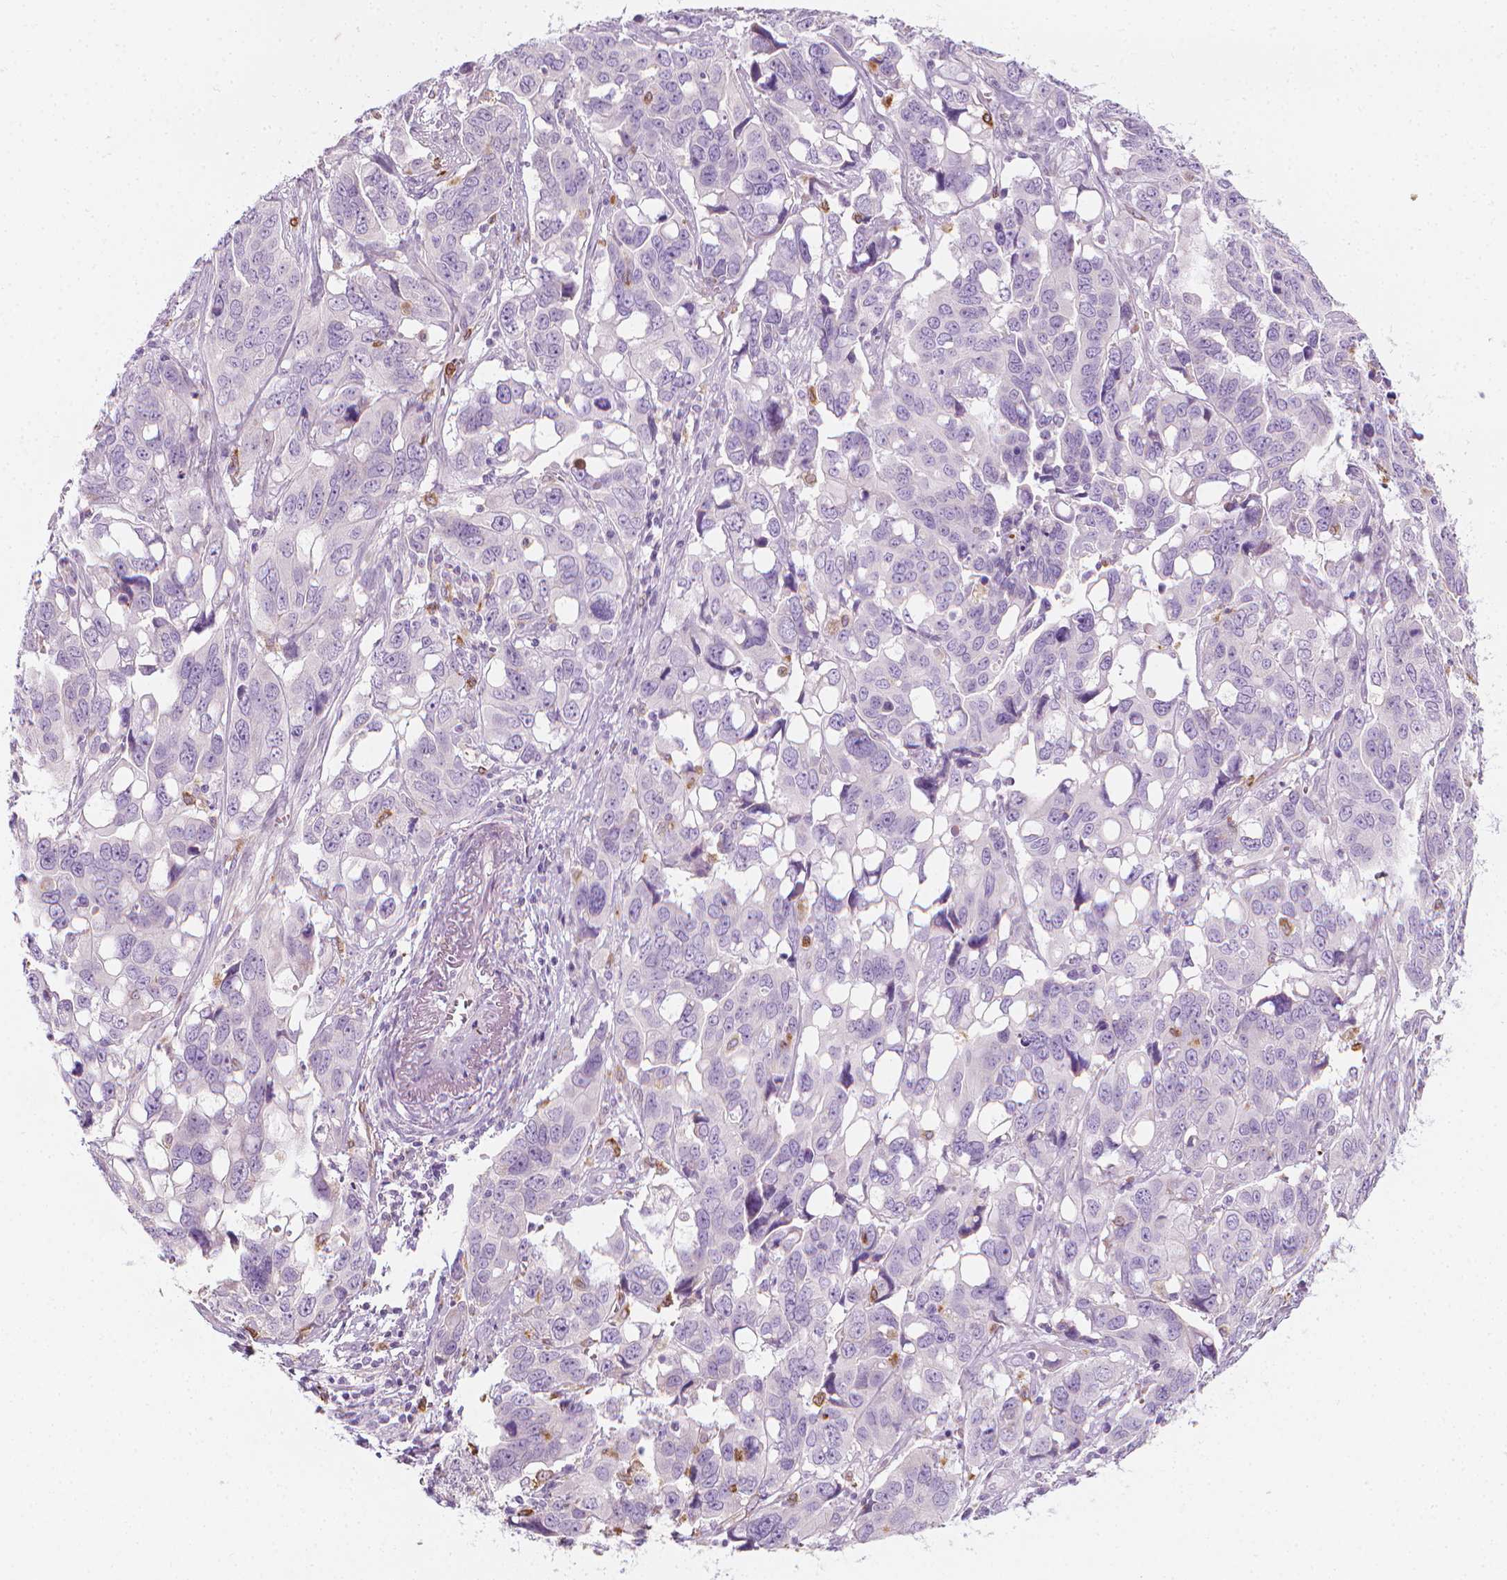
{"staining": {"intensity": "negative", "quantity": "none", "location": "none"}, "tissue": "ovarian cancer", "cell_type": "Tumor cells", "image_type": "cancer", "snomed": [{"axis": "morphology", "description": "Carcinoma, endometroid"}, {"axis": "topography", "description": "Ovary"}], "caption": "This is an immunohistochemistry photomicrograph of endometroid carcinoma (ovarian). There is no expression in tumor cells.", "gene": "CES1", "patient": {"sex": "female", "age": 78}}